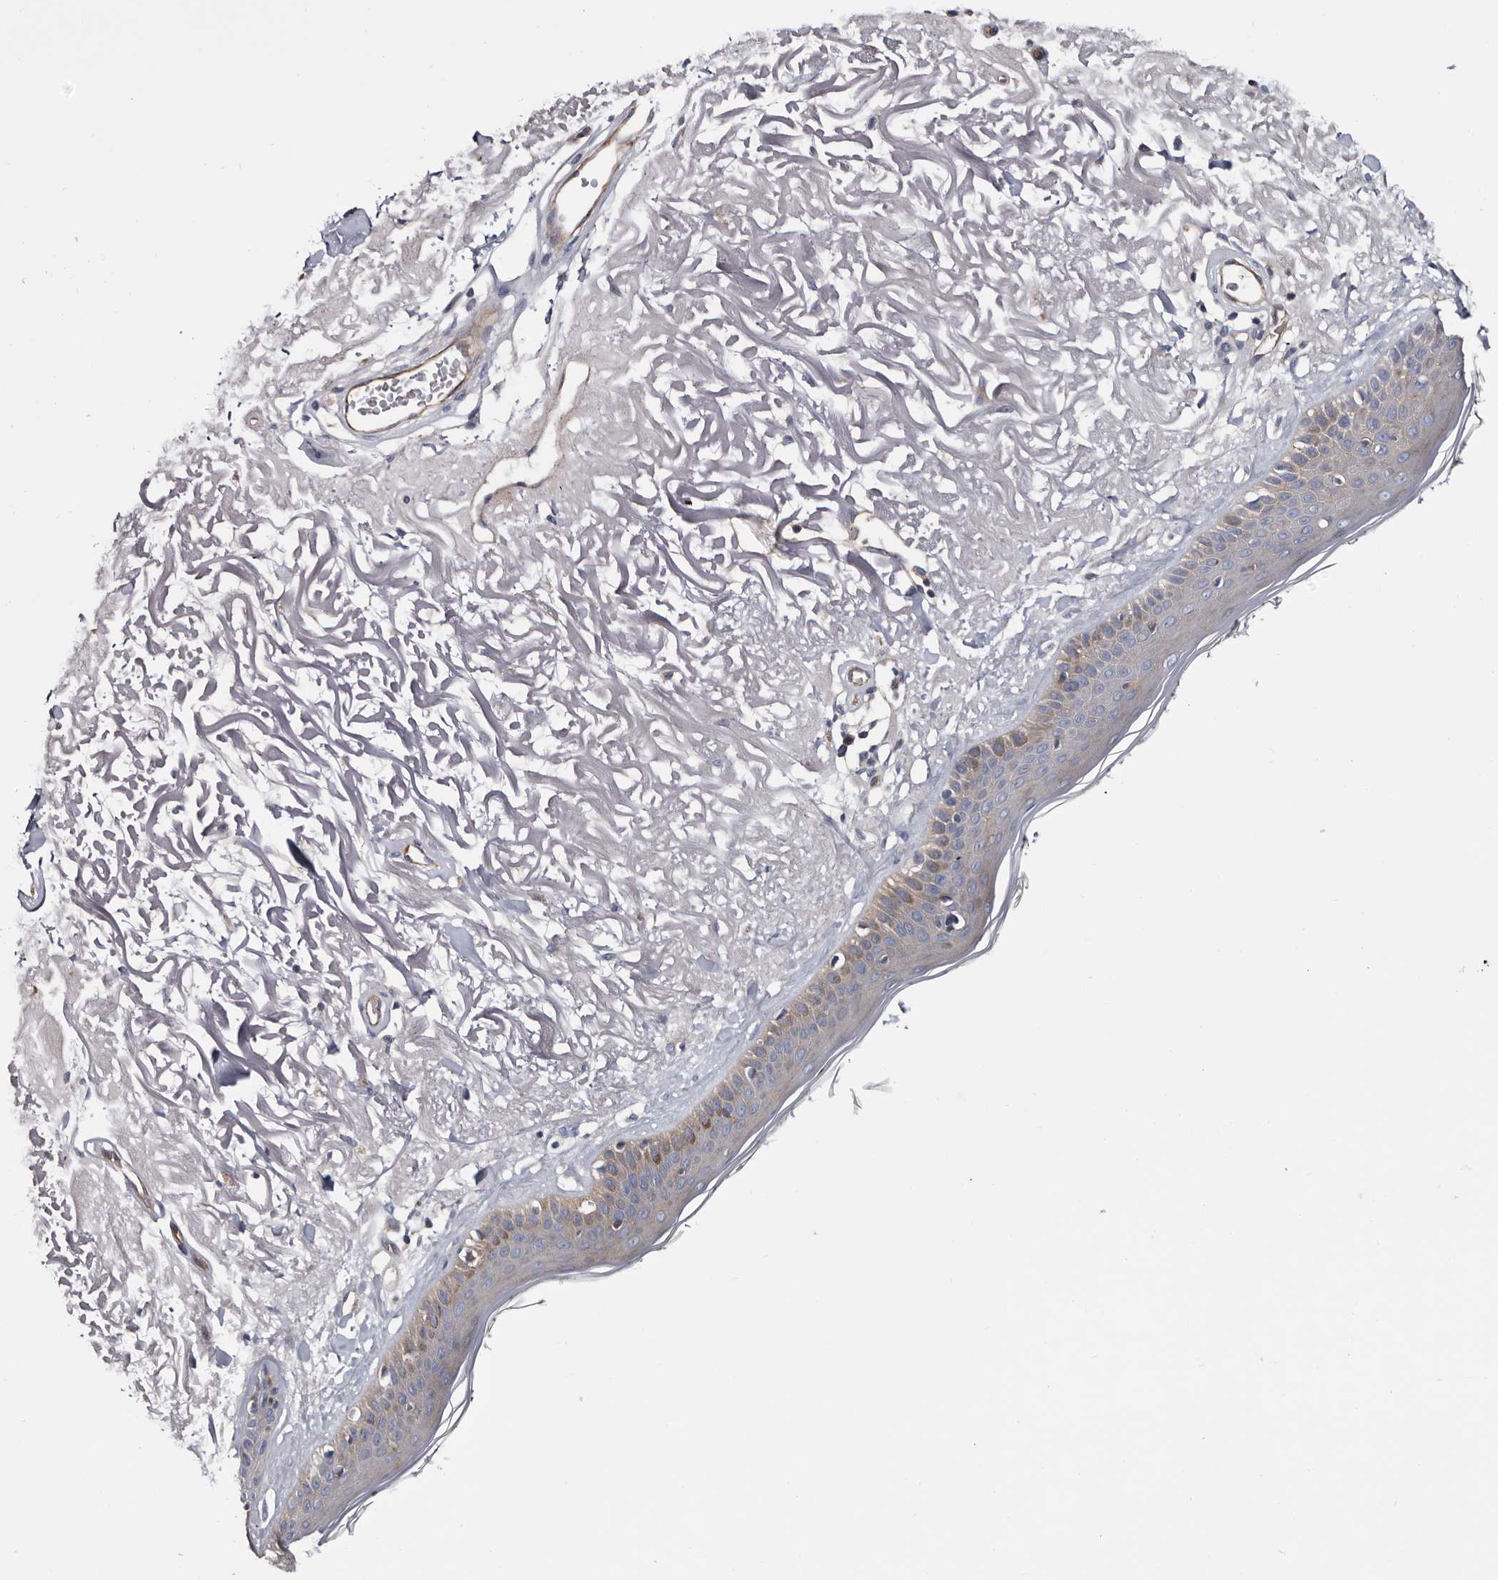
{"staining": {"intensity": "negative", "quantity": "none", "location": "none"}, "tissue": "skin", "cell_type": "Fibroblasts", "image_type": "normal", "snomed": [{"axis": "morphology", "description": "Normal tissue, NOS"}, {"axis": "topography", "description": "Skin"}, {"axis": "topography", "description": "Skeletal muscle"}], "caption": "DAB (3,3'-diaminobenzidine) immunohistochemical staining of normal human skin shows no significant positivity in fibroblasts. (DAB (3,3'-diaminobenzidine) immunohistochemistry (IHC), high magnification).", "gene": "TSPAN17", "patient": {"sex": "male", "age": 83}}